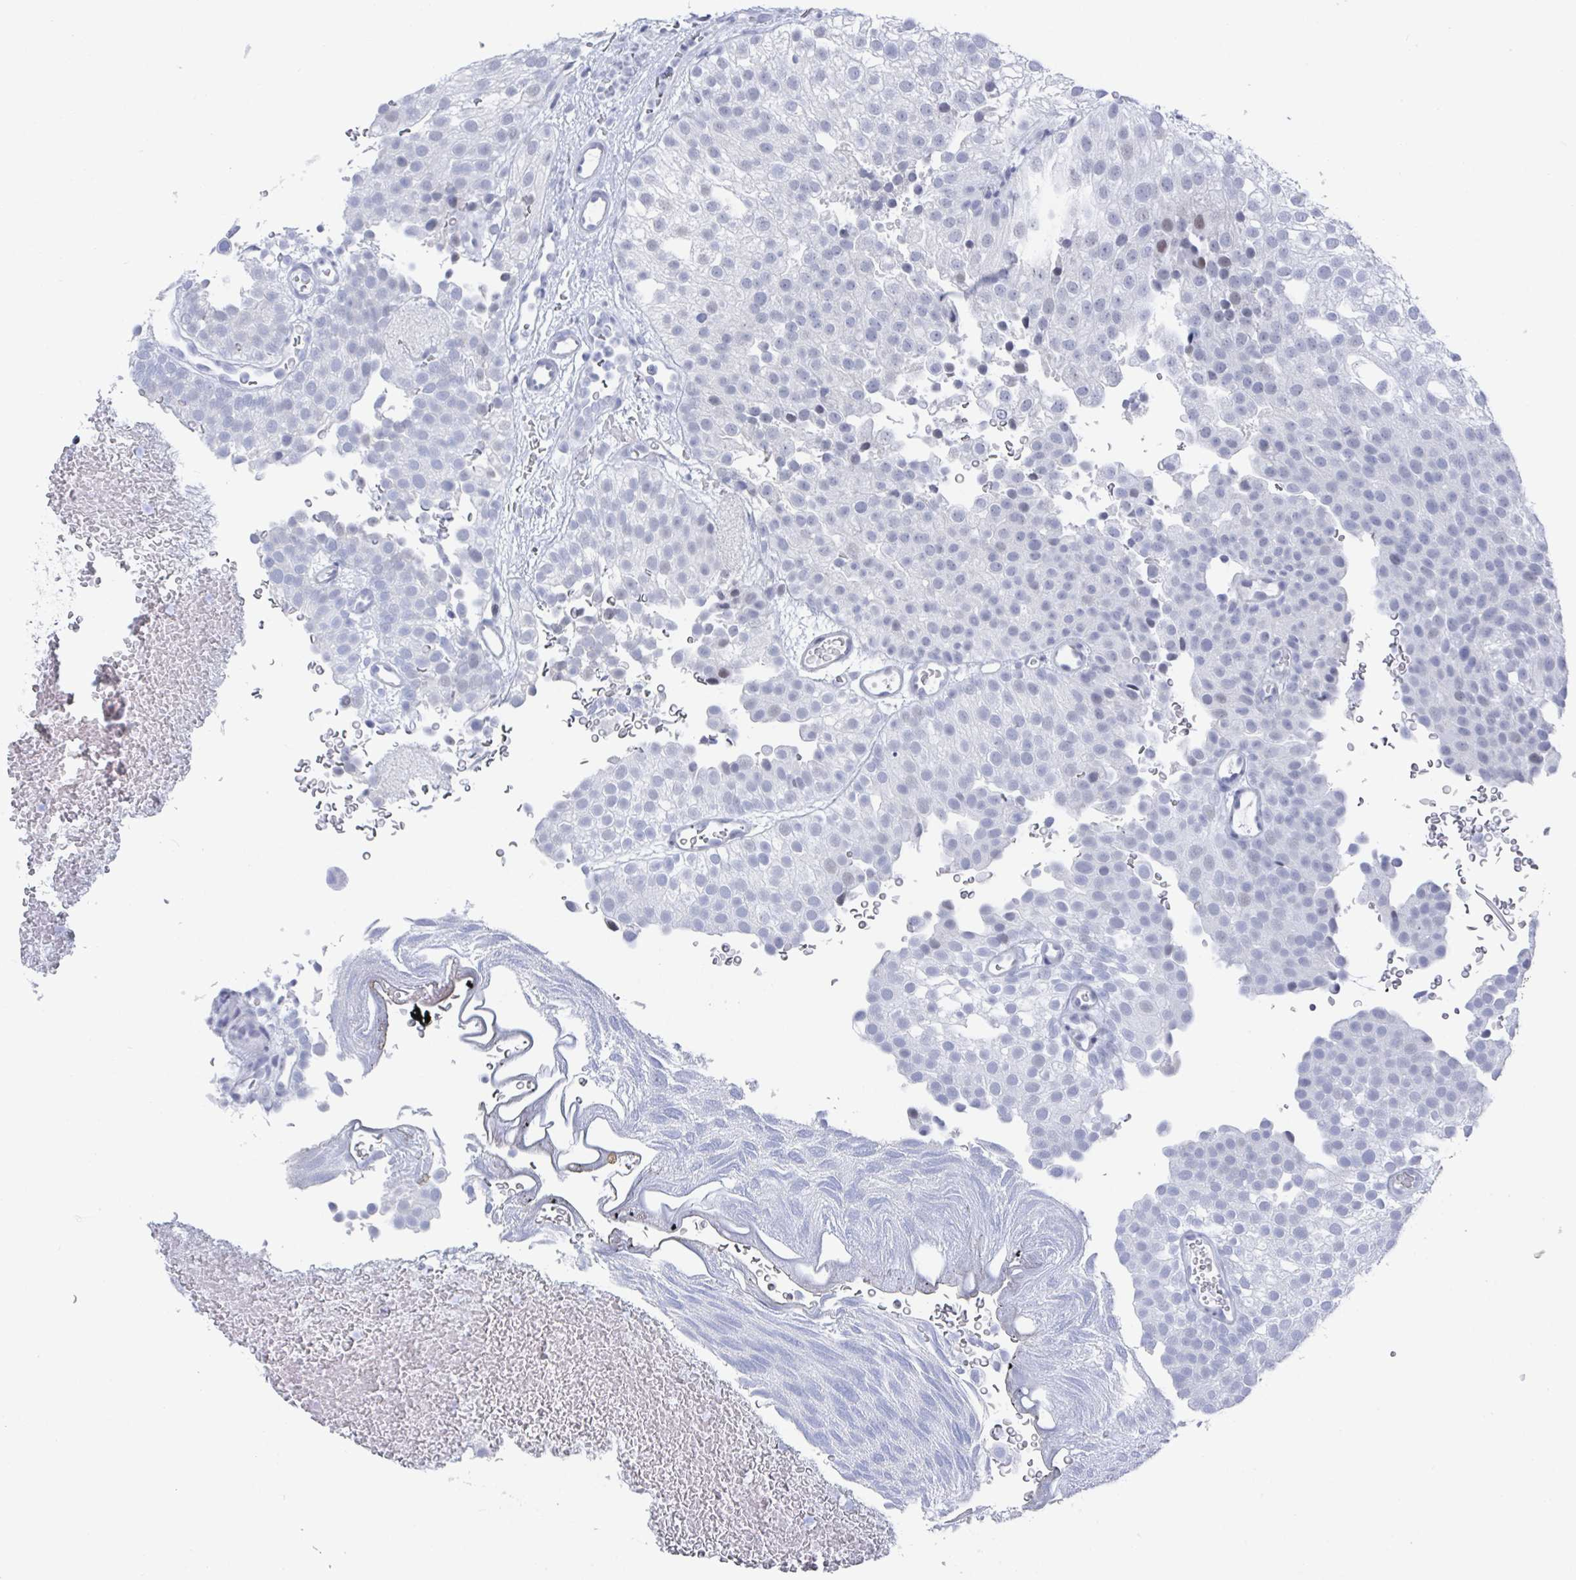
{"staining": {"intensity": "negative", "quantity": "none", "location": "none"}, "tissue": "urothelial cancer", "cell_type": "Tumor cells", "image_type": "cancer", "snomed": [{"axis": "morphology", "description": "Urothelial carcinoma, Low grade"}, {"axis": "topography", "description": "Urinary bladder"}], "caption": "This is an IHC photomicrograph of urothelial cancer. There is no staining in tumor cells.", "gene": "CAMKV", "patient": {"sex": "male", "age": 78}}